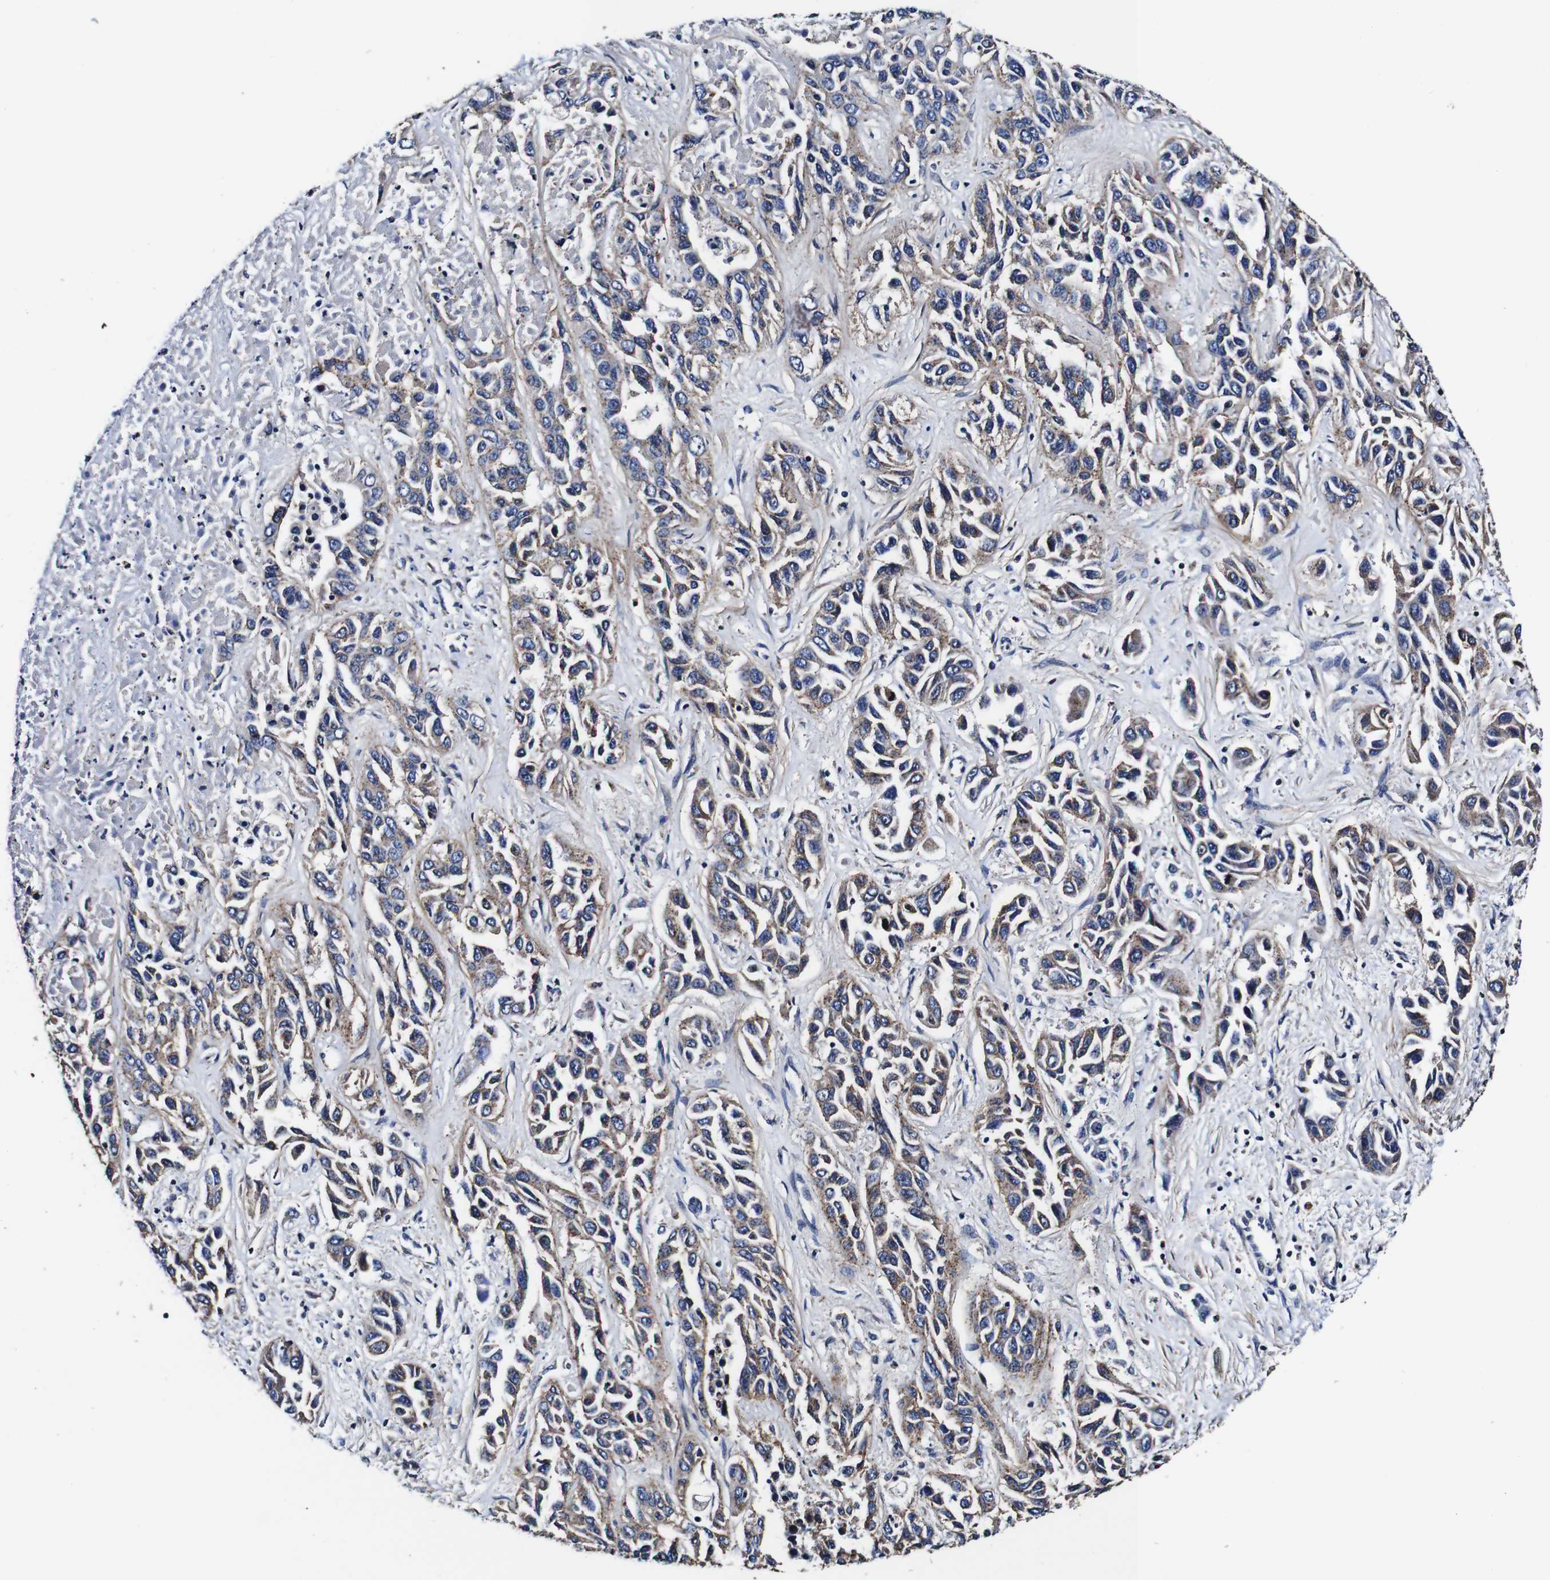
{"staining": {"intensity": "moderate", "quantity": "25%-75%", "location": "cytoplasmic/membranous"}, "tissue": "liver cancer", "cell_type": "Tumor cells", "image_type": "cancer", "snomed": [{"axis": "morphology", "description": "Cholangiocarcinoma"}, {"axis": "topography", "description": "Liver"}], "caption": "Moderate cytoplasmic/membranous staining is present in about 25%-75% of tumor cells in liver cancer.", "gene": "PDCD6IP", "patient": {"sex": "female", "age": 52}}